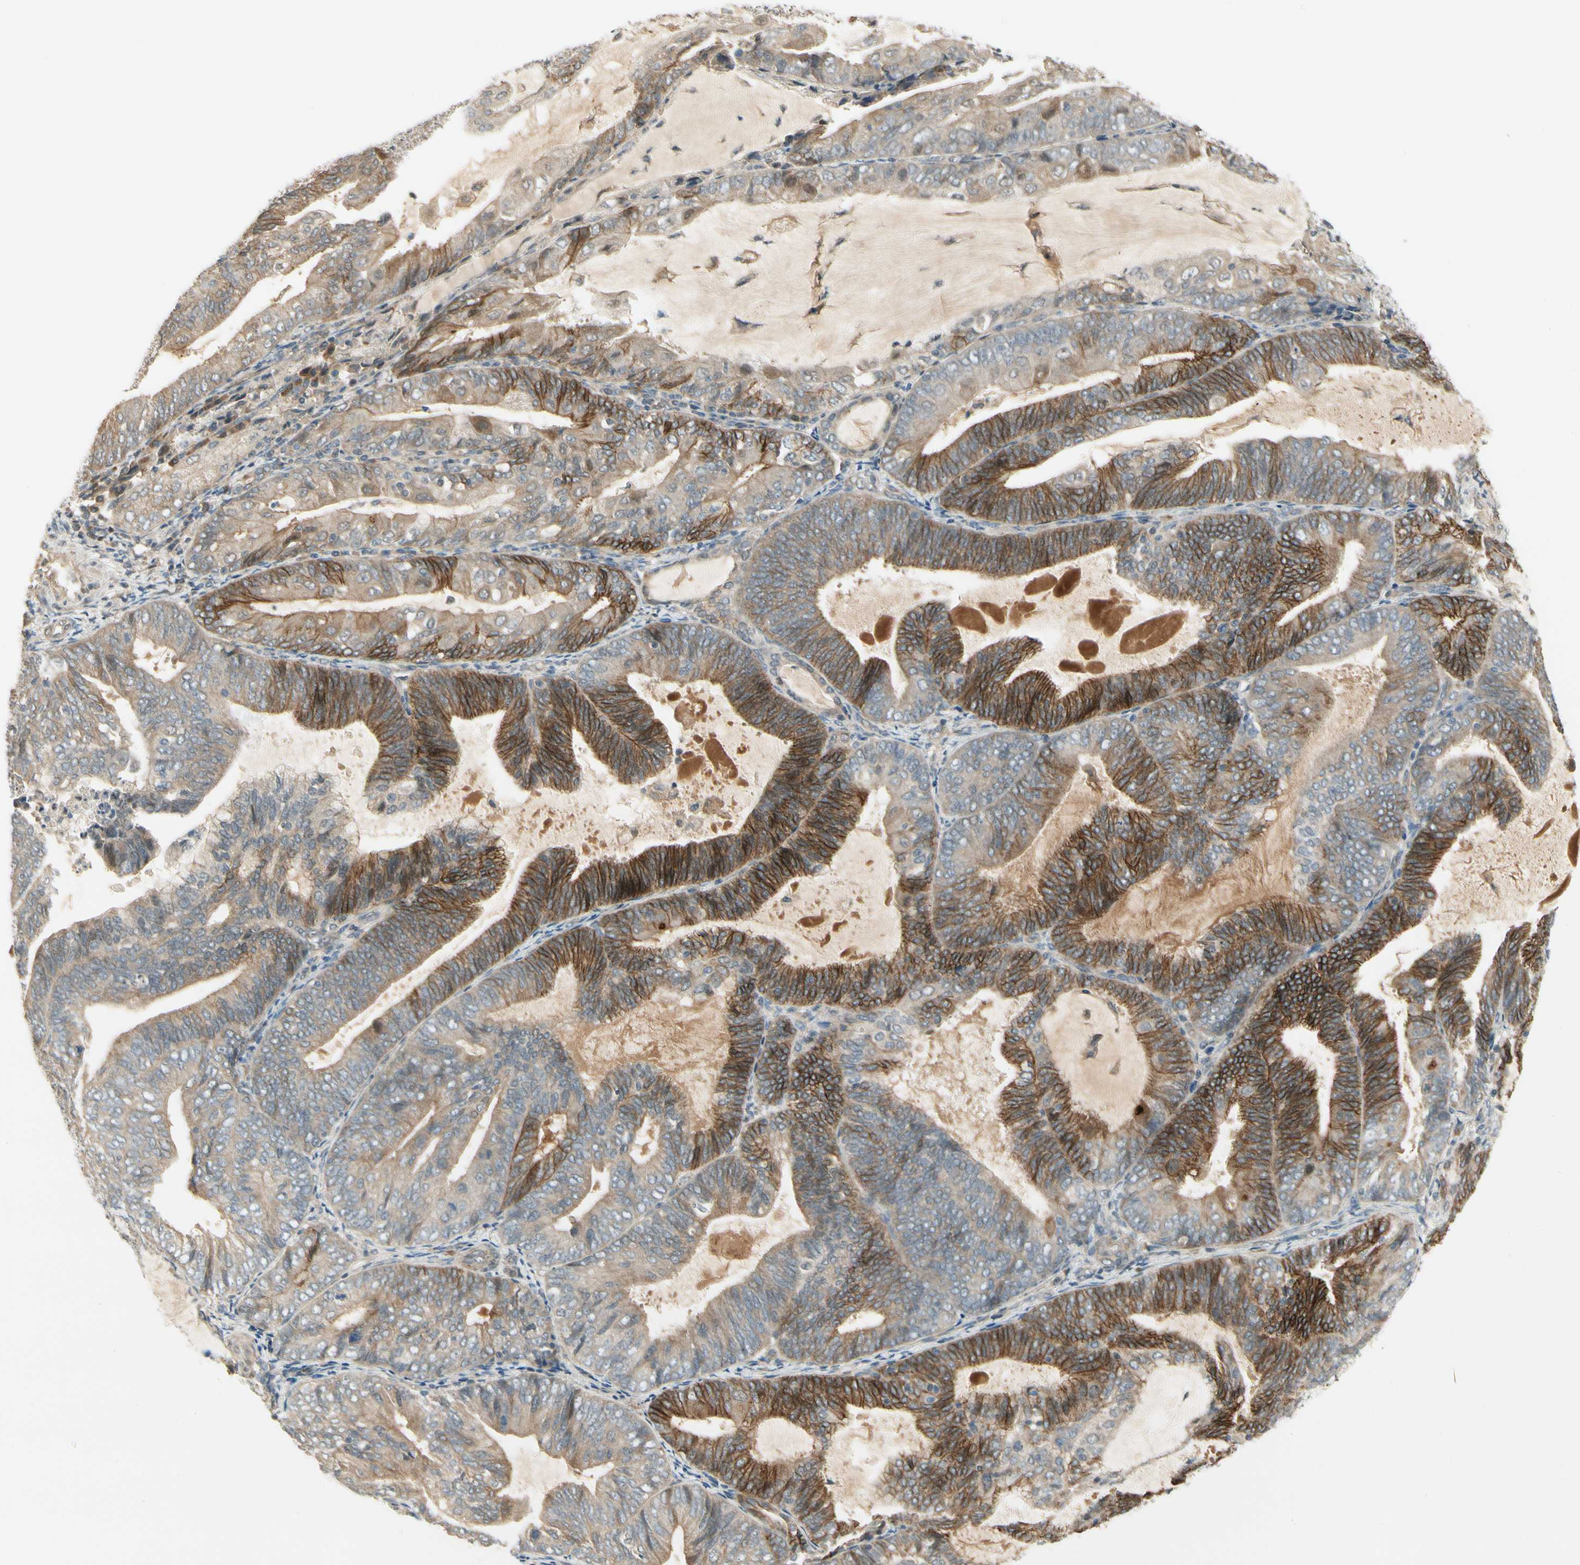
{"staining": {"intensity": "strong", "quantity": "25%-75%", "location": "cytoplasmic/membranous"}, "tissue": "endometrial cancer", "cell_type": "Tumor cells", "image_type": "cancer", "snomed": [{"axis": "morphology", "description": "Adenocarcinoma, NOS"}, {"axis": "topography", "description": "Endometrium"}], "caption": "A photomicrograph showing strong cytoplasmic/membranous expression in approximately 25%-75% of tumor cells in endometrial cancer (adenocarcinoma), as visualized by brown immunohistochemical staining.", "gene": "EPHB3", "patient": {"sex": "female", "age": 81}}